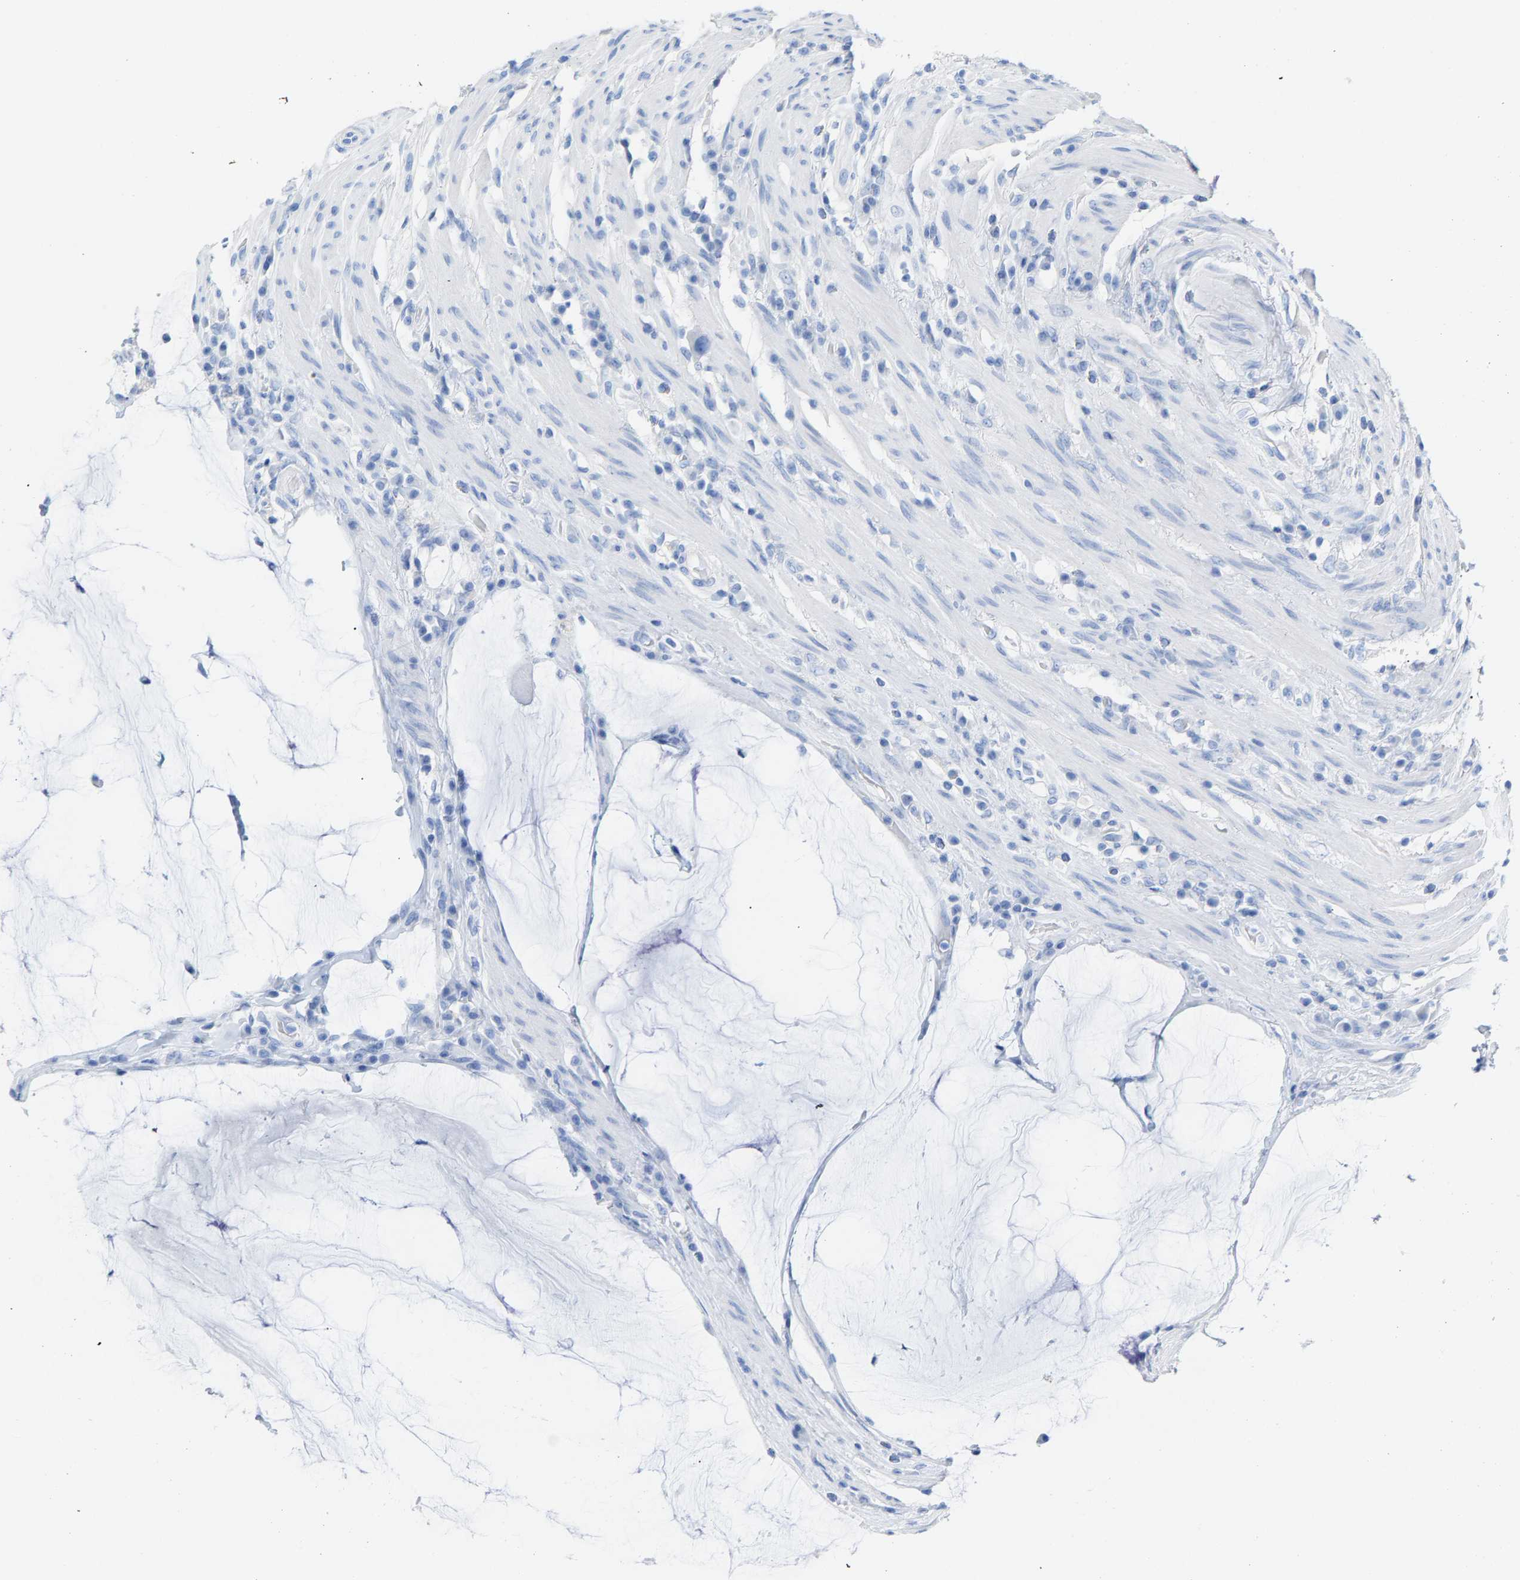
{"staining": {"intensity": "negative", "quantity": "none", "location": "none"}, "tissue": "colorectal cancer", "cell_type": "Tumor cells", "image_type": "cancer", "snomed": [{"axis": "morphology", "description": "Adenocarcinoma, NOS"}, {"axis": "topography", "description": "Rectum"}], "caption": "The immunohistochemistry (IHC) micrograph has no significant positivity in tumor cells of colorectal adenocarcinoma tissue.", "gene": "CPA1", "patient": {"sex": "female", "age": 89}}